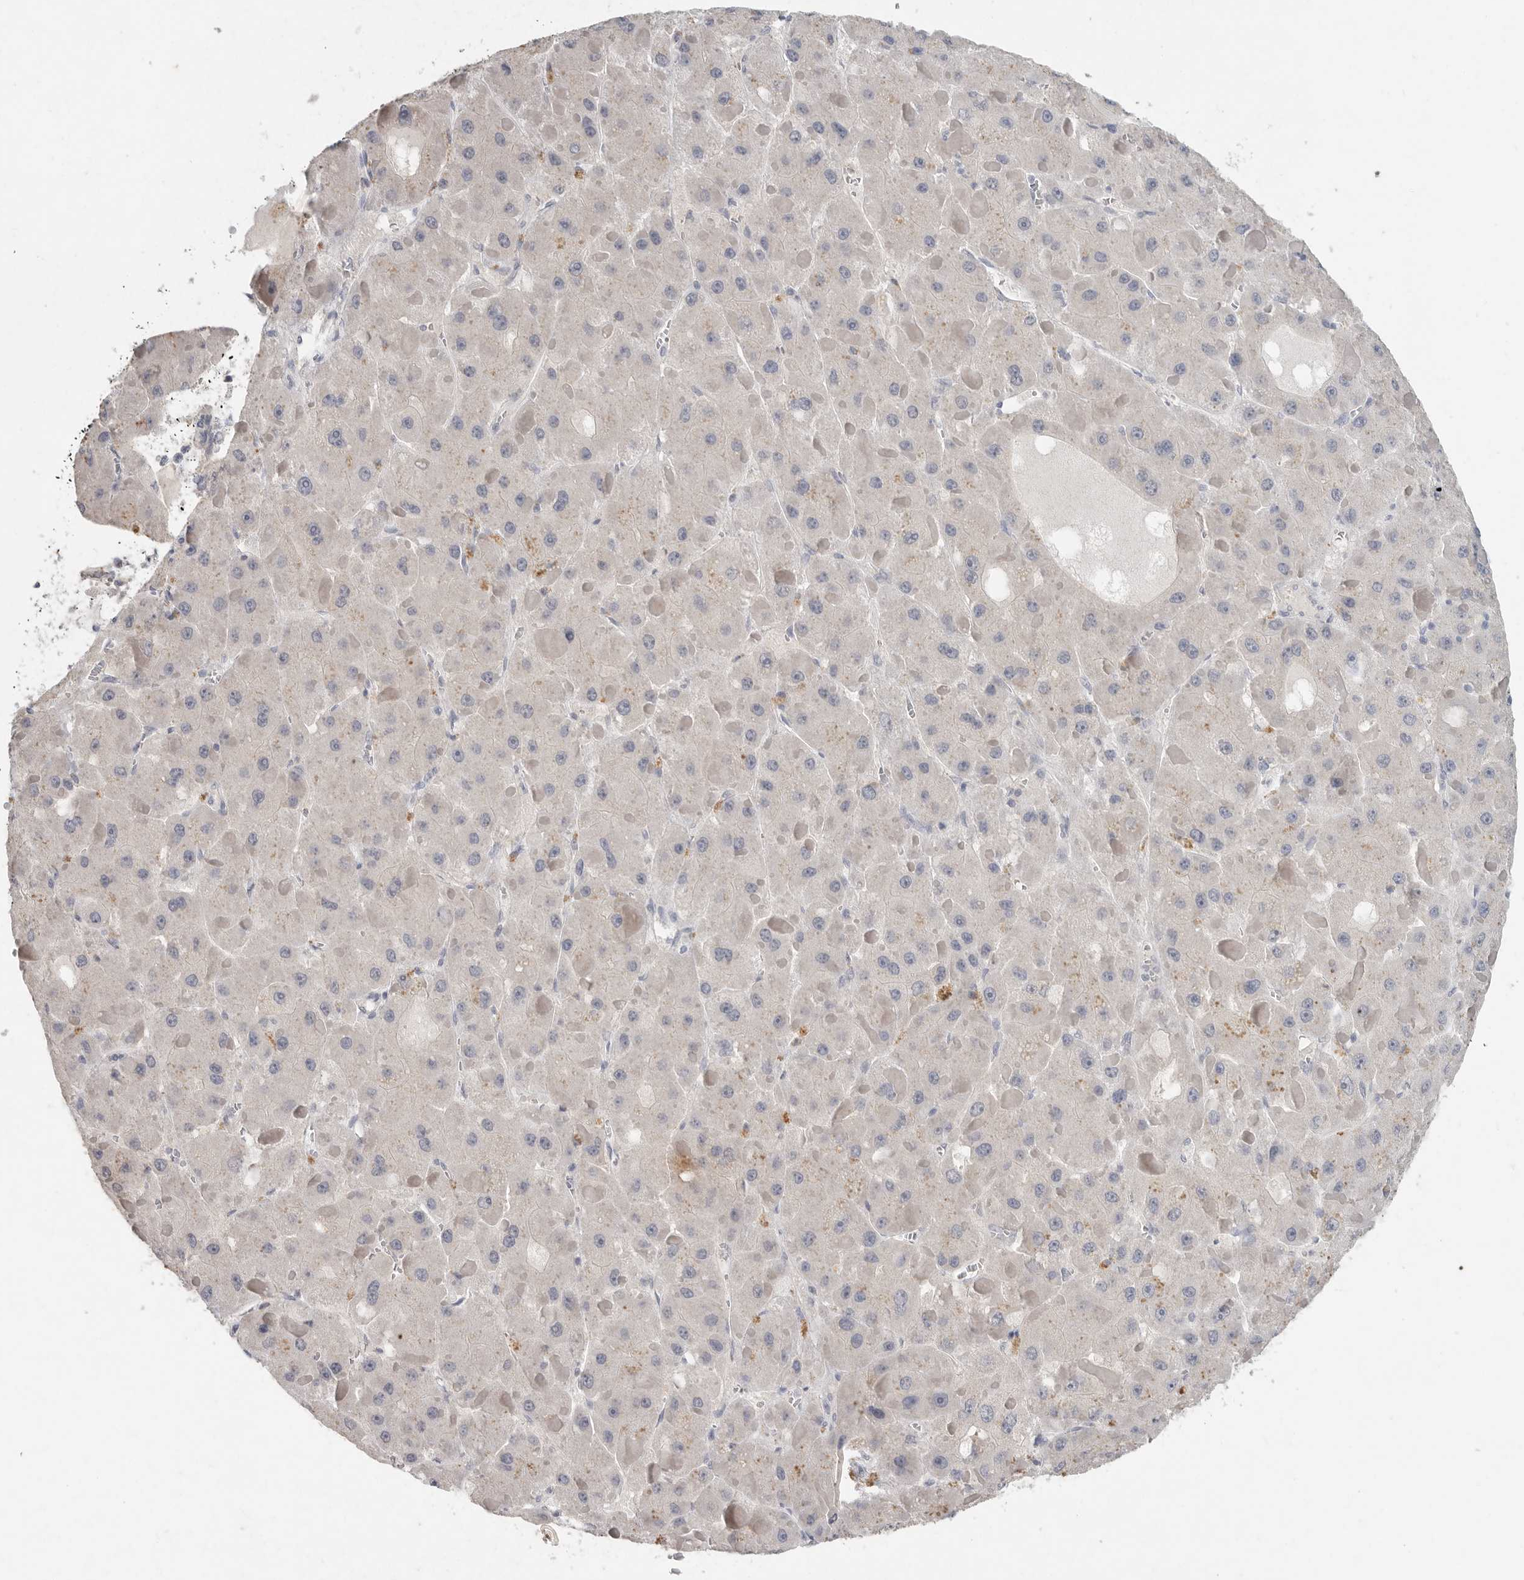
{"staining": {"intensity": "negative", "quantity": "none", "location": "none"}, "tissue": "liver cancer", "cell_type": "Tumor cells", "image_type": "cancer", "snomed": [{"axis": "morphology", "description": "Carcinoma, Hepatocellular, NOS"}, {"axis": "topography", "description": "Liver"}], "caption": "This is an IHC image of liver cancer (hepatocellular carcinoma). There is no positivity in tumor cells.", "gene": "REG4", "patient": {"sex": "female", "age": 73}}